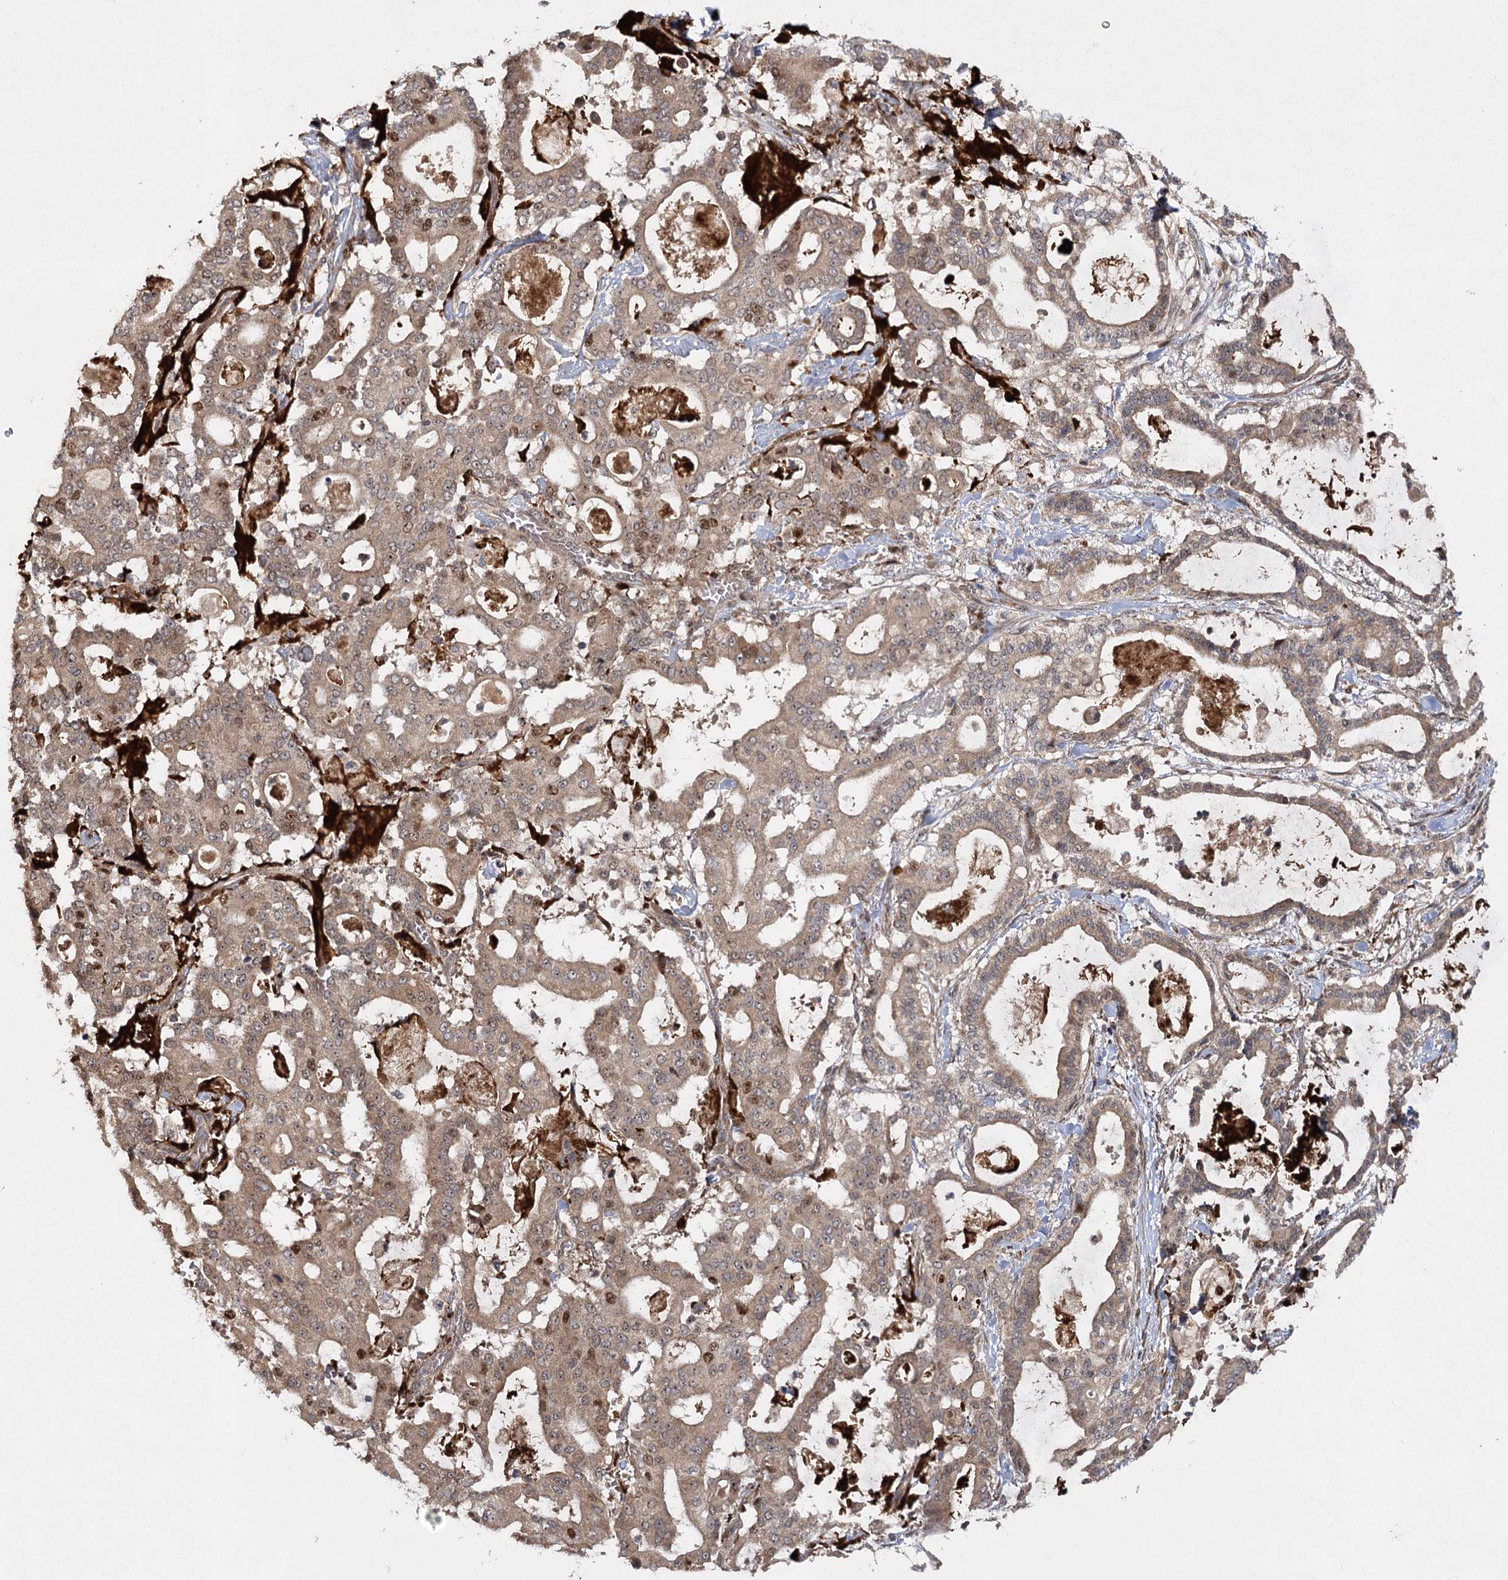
{"staining": {"intensity": "moderate", "quantity": ">75%", "location": "cytoplasmic/membranous,nuclear"}, "tissue": "pancreatic cancer", "cell_type": "Tumor cells", "image_type": "cancer", "snomed": [{"axis": "morphology", "description": "Adenocarcinoma, NOS"}, {"axis": "topography", "description": "Pancreas"}], "caption": "Human pancreatic cancer stained with a protein marker reveals moderate staining in tumor cells.", "gene": "PIK3C2A", "patient": {"sex": "male", "age": 63}}